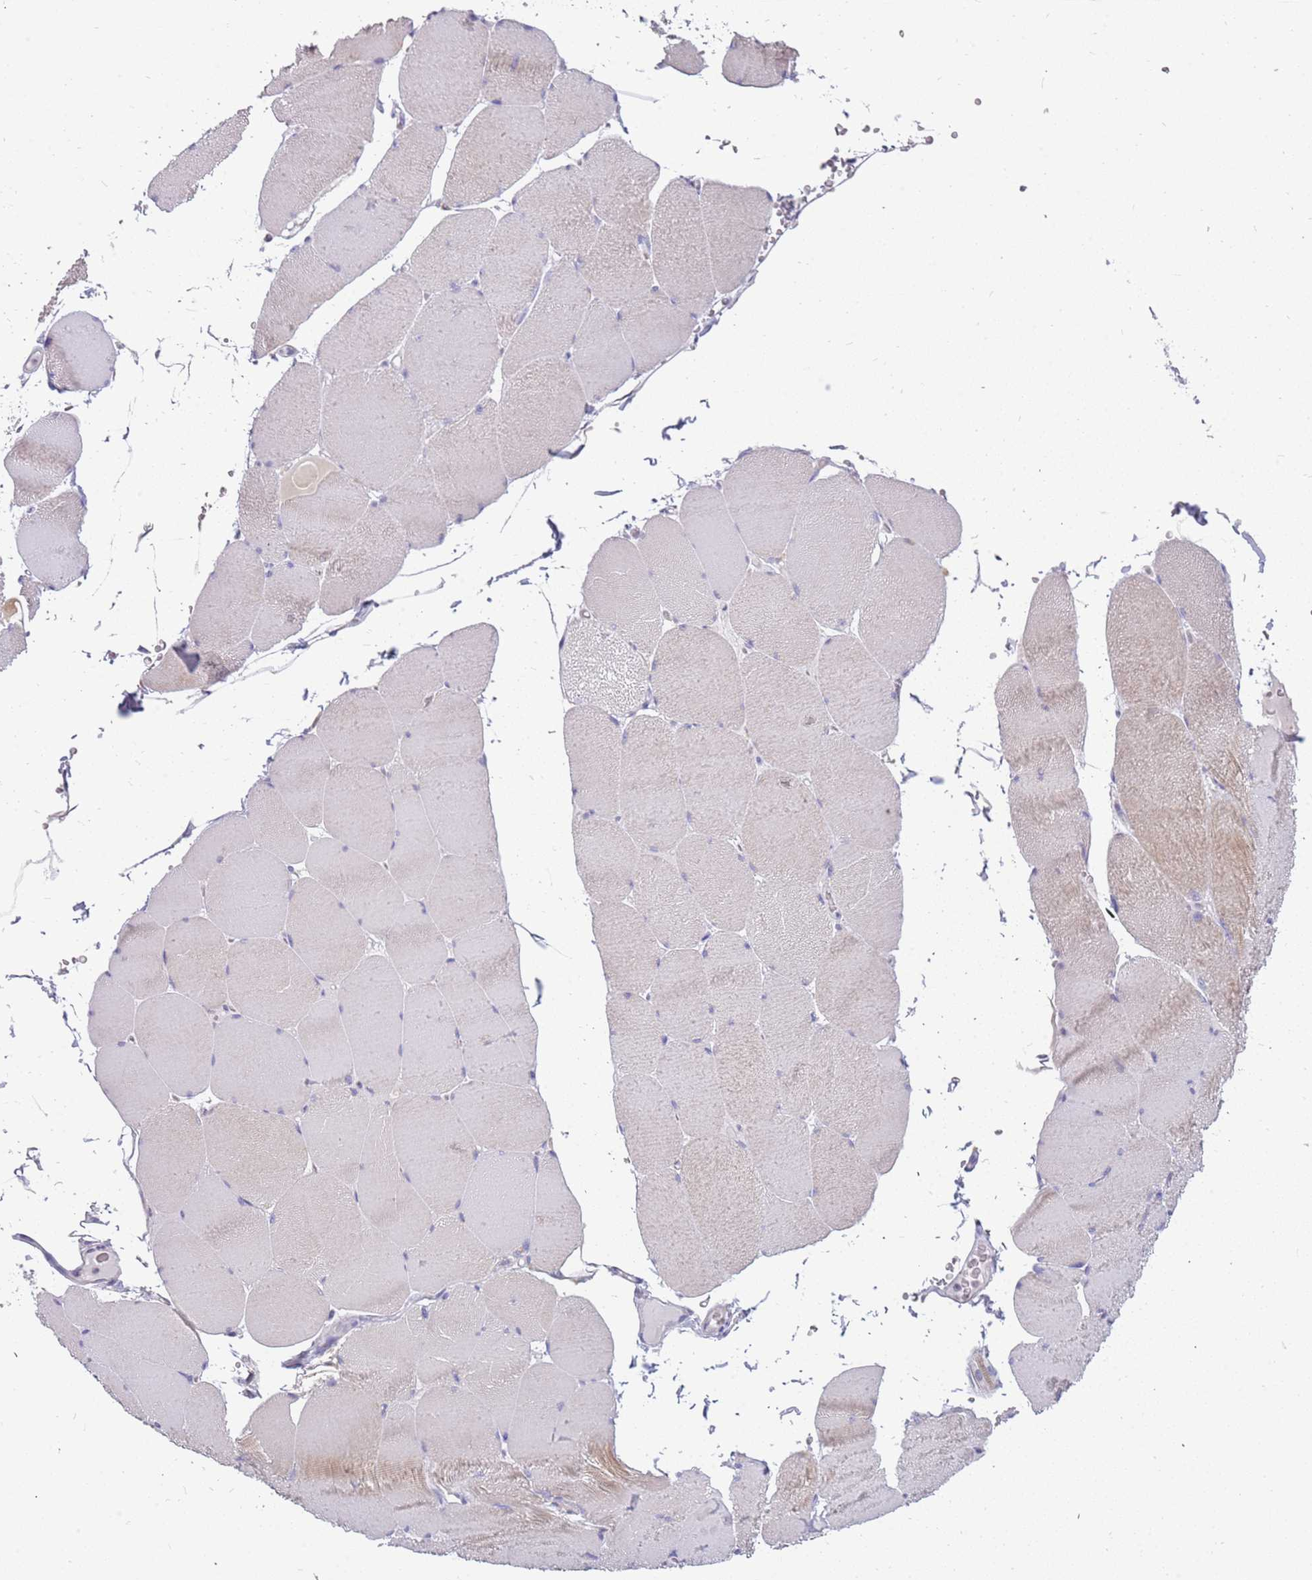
{"staining": {"intensity": "weak", "quantity": "<25%", "location": "cytoplasmic/membranous"}, "tissue": "skeletal muscle", "cell_type": "Myocytes", "image_type": "normal", "snomed": [{"axis": "morphology", "description": "Normal tissue, NOS"}, {"axis": "topography", "description": "Skeletal muscle"}, {"axis": "topography", "description": "Head-Neck"}], "caption": "IHC of benign skeletal muscle demonstrates no positivity in myocytes.", "gene": "RHCG", "patient": {"sex": "male", "age": 66}}